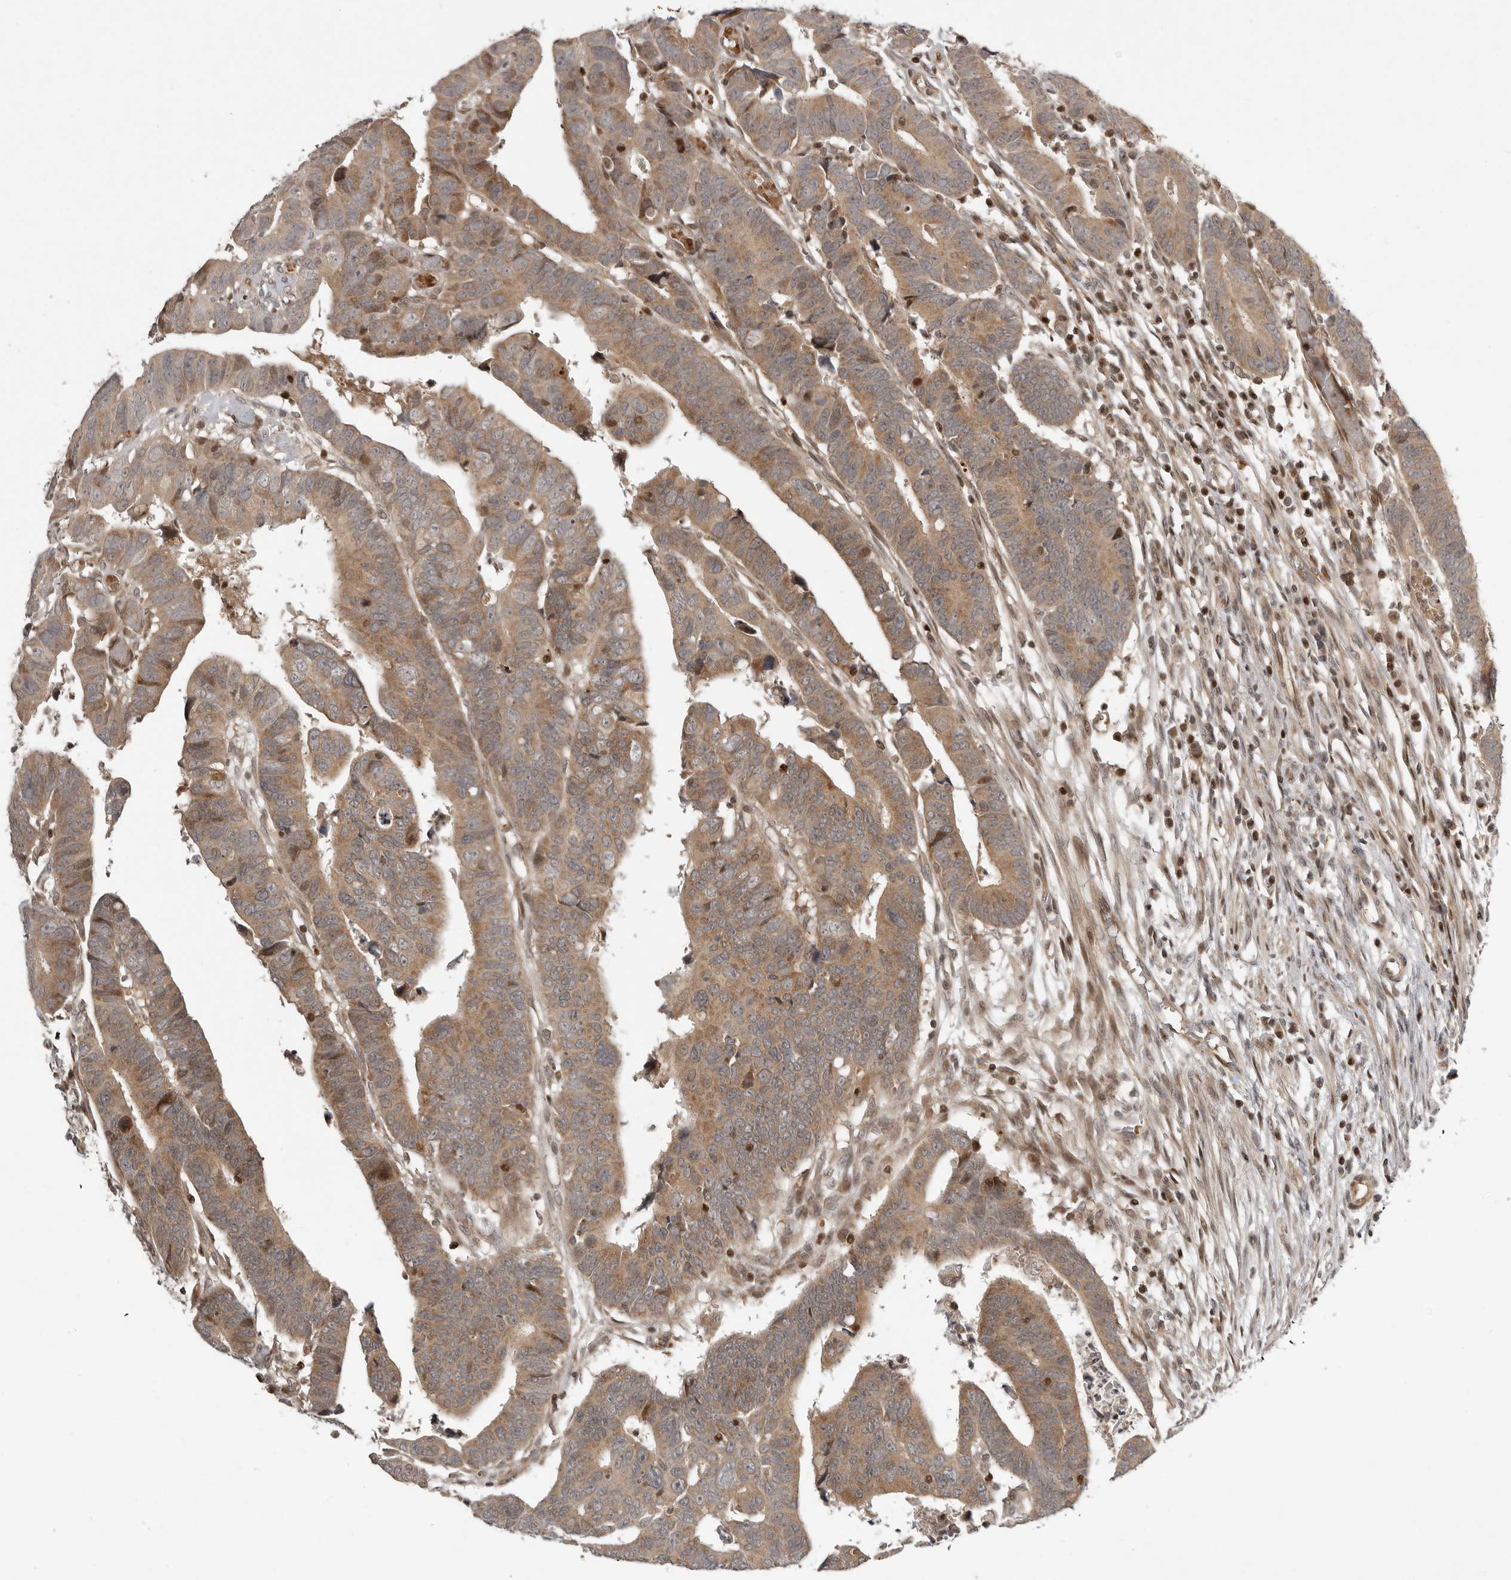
{"staining": {"intensity": "moderate", "quantity": ">75%", "location": "cytoplasmic/membranous"}, "tissue": "colorectal cancer", "cell_type": "Tumor cells", "image_type": "cancer", "snomed": [{"axis": "morphology", "description": "Adenocarcinoma, NOS"}, {"axis": "topography", "description": "Rectum"}], "caption": "High-magnification brightfield microscopy of colorectal cancer (adenocarcinoma) stained with DAB (3,3'-diaminobenzidine) (brown) and counterstained with hematoxylin (blue). tumor cells exhibit moderate cytoplasmic/membranous staining is appreciated in approximately>75% of cells.", "gene": "RABIF", "patient": {"sex": "female", "age": 65}}